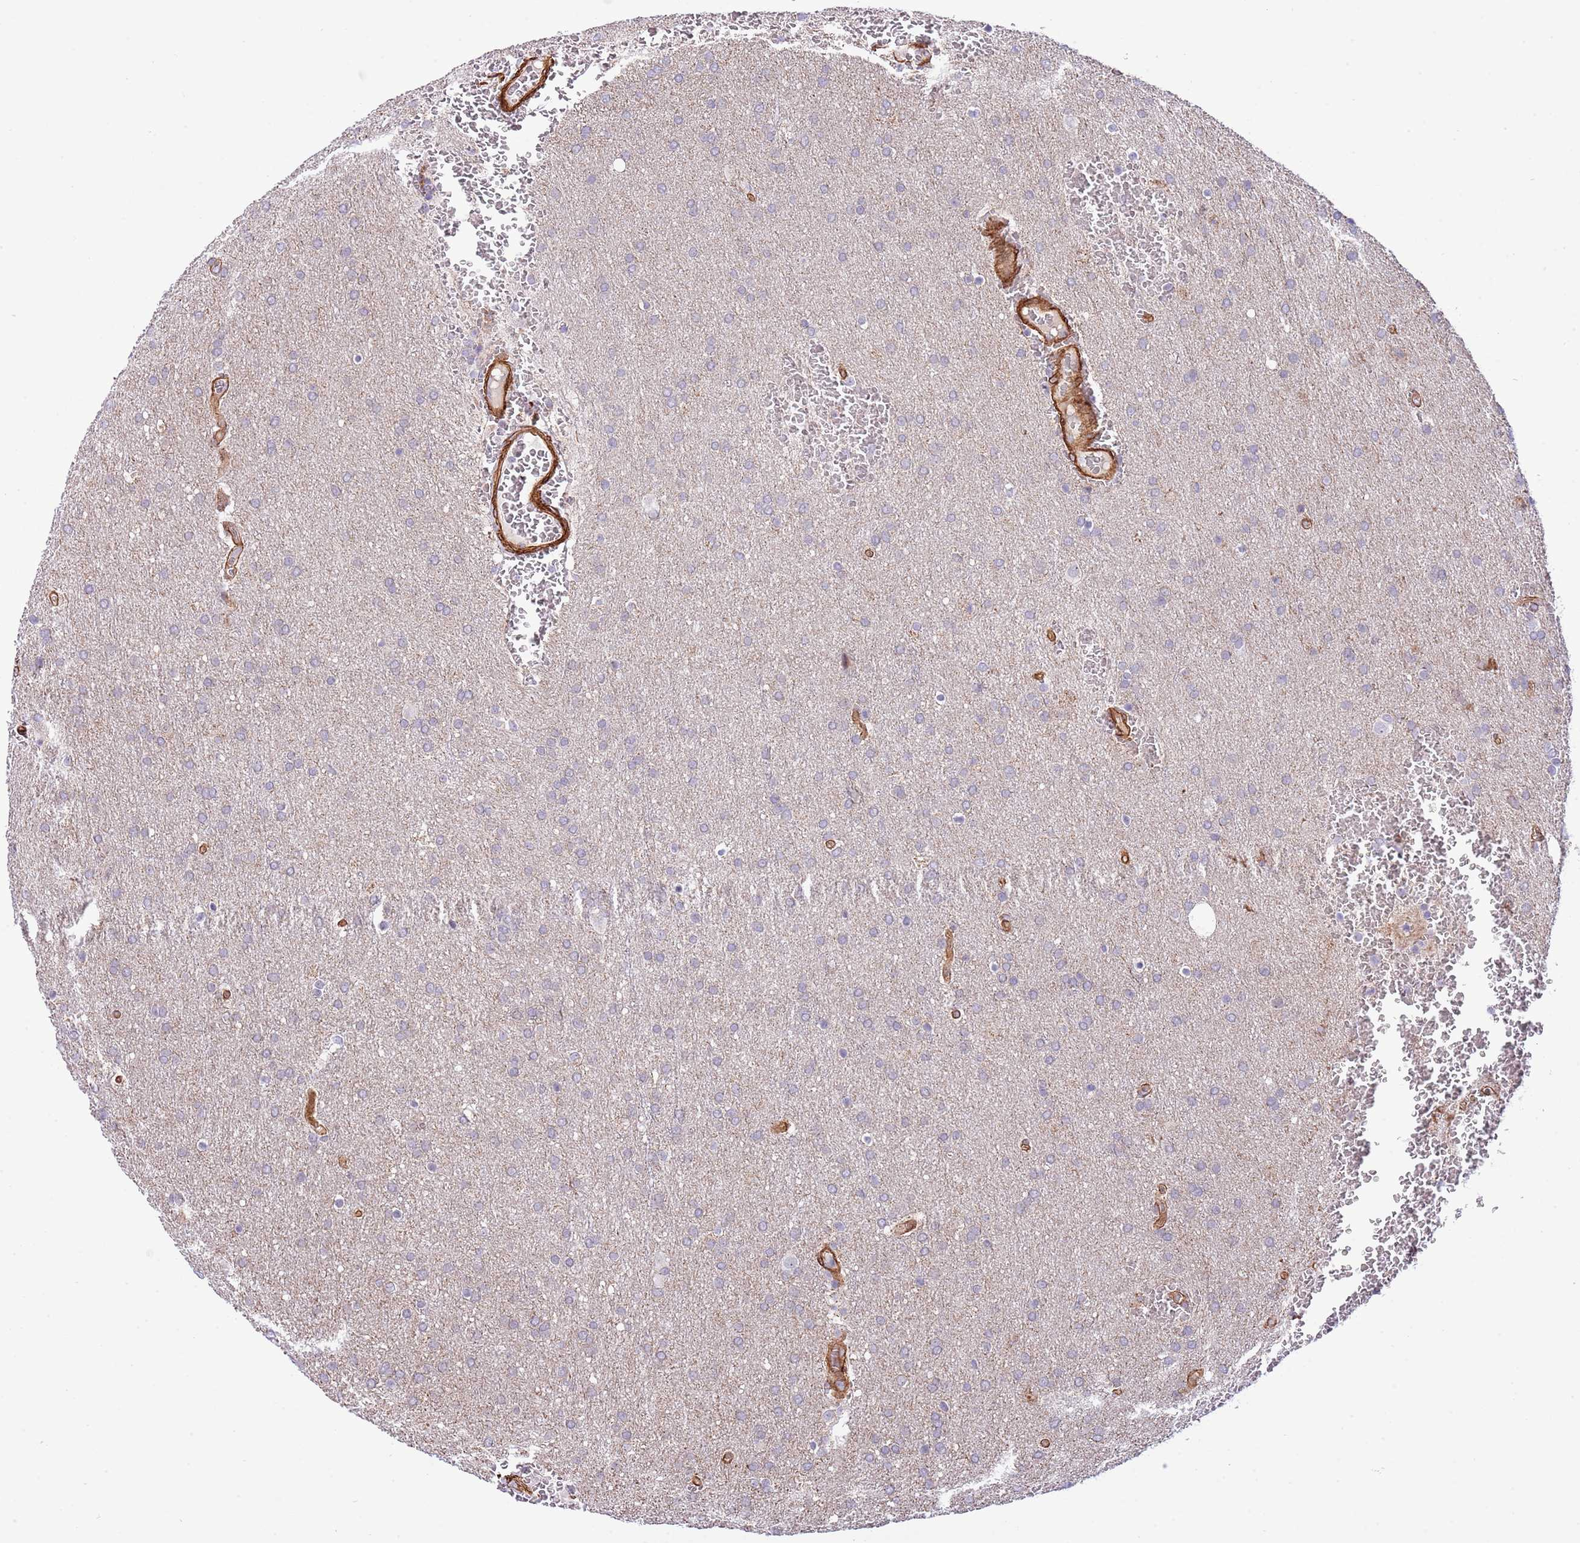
{"staining": {"intensity": "negative", "quantity": "none", "location": "none"}, "tissue": "glioma", "cell_type": "Tumor cells", "image_type": "cancer", "snomed": [{"axis": "morphology", "description": "Glioma, malignant, Low grade"}, {"axis": "topography", "description": "Brain"}], "caption": "DAB immunohistochemical staining of glioma reveals no significant expression in tumor cells.", "gene": "NEK3", "patient": {"sex": "female", "age": 32}}